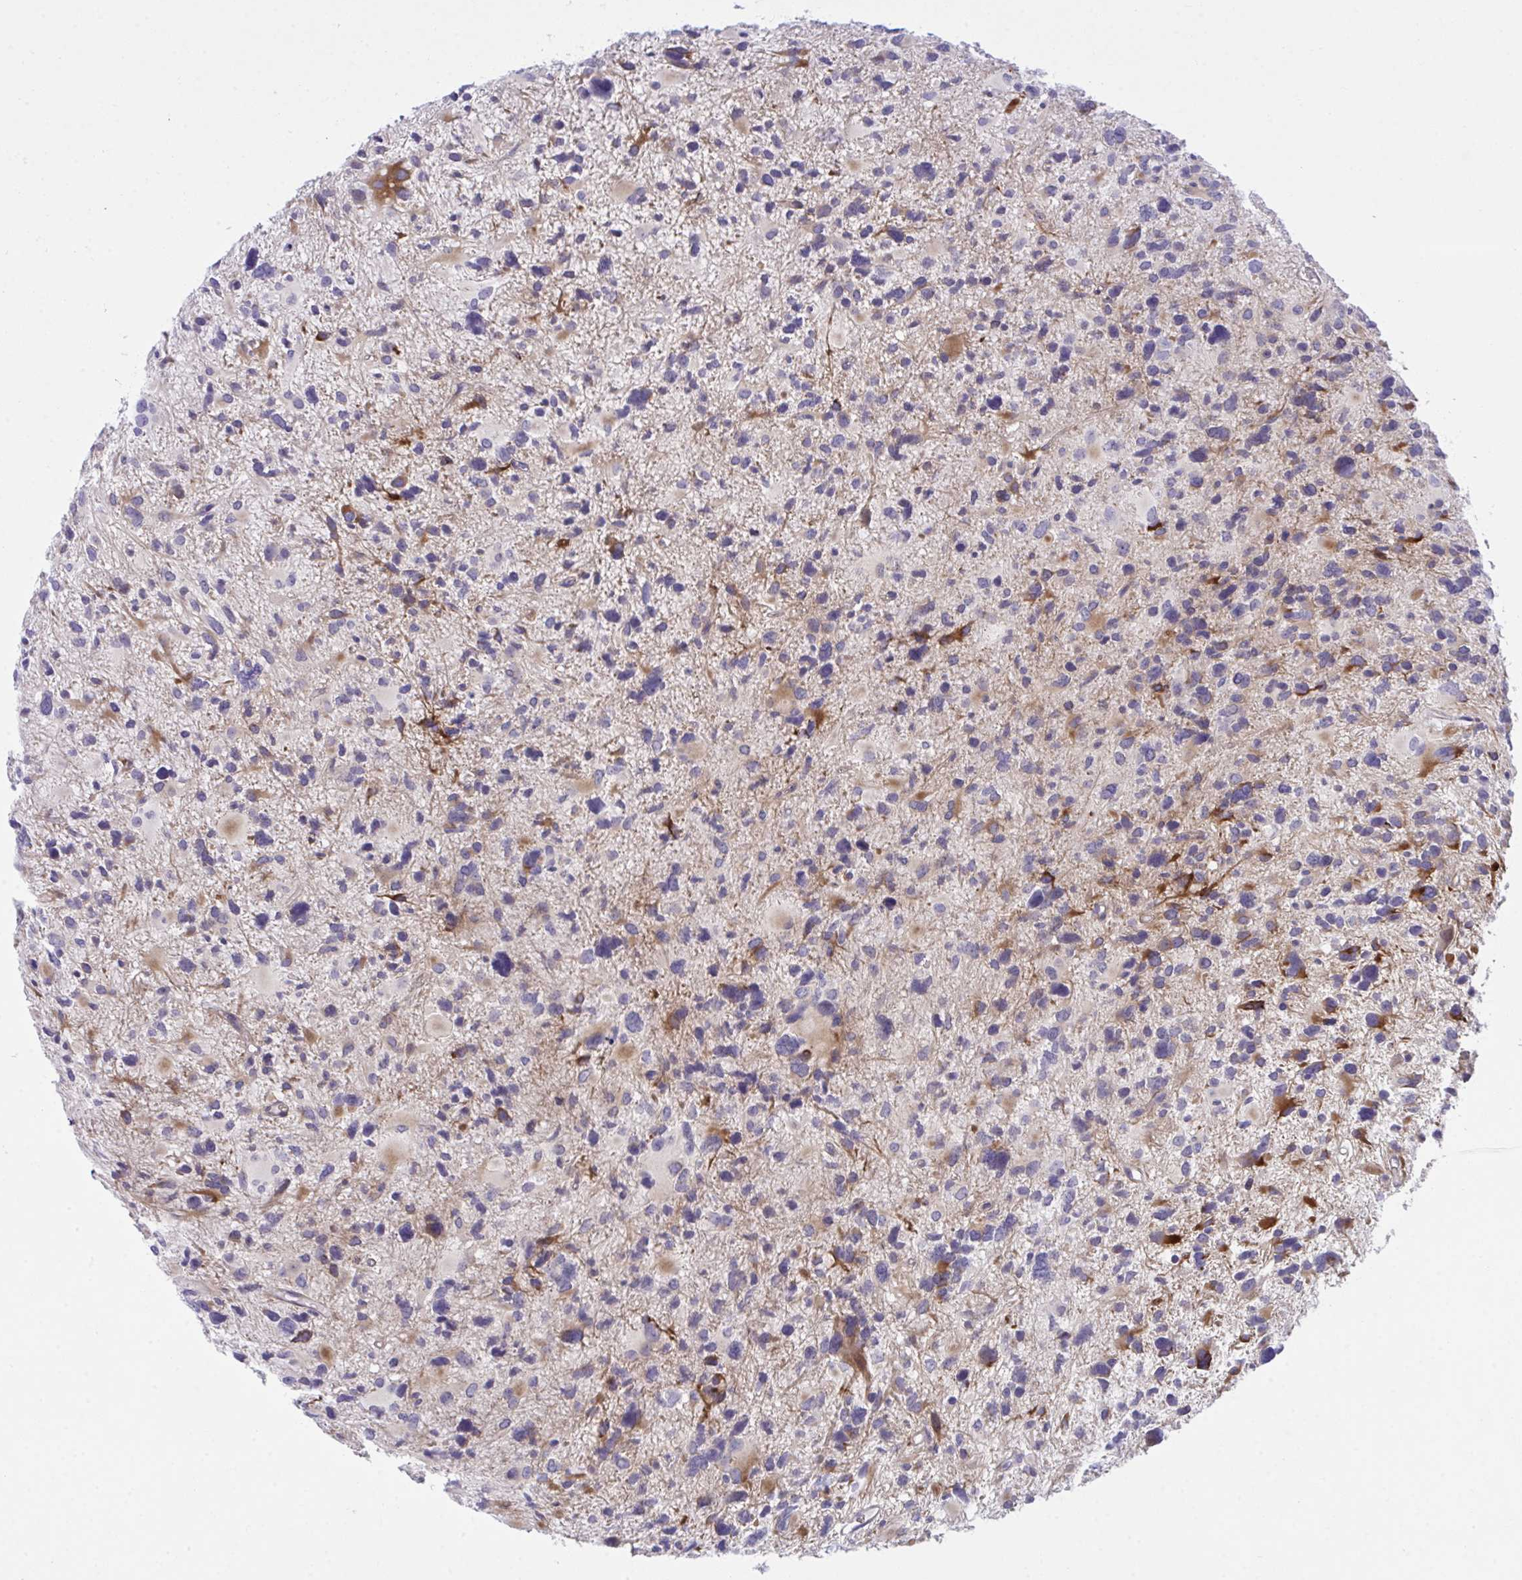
{"staining": {"intensity": "moderate", "quantity": "<25%", "location": "cytoplasmic/membranous"}, "tissue": "glioma", "cell_type": "Tumor cells", "image_type": "cancer", "snomed": [{"axis": "morphology", "description": "Glioma, malignant, High grade"}, {"axis": "topography", "description": "Brain"}], "caption": "A brown stain highlights moderate cytoplasmic/membranous staining of a protein in glioma tumor cells.", "gene": "MED9", "patient": {"sex": "female", "age": 11}}